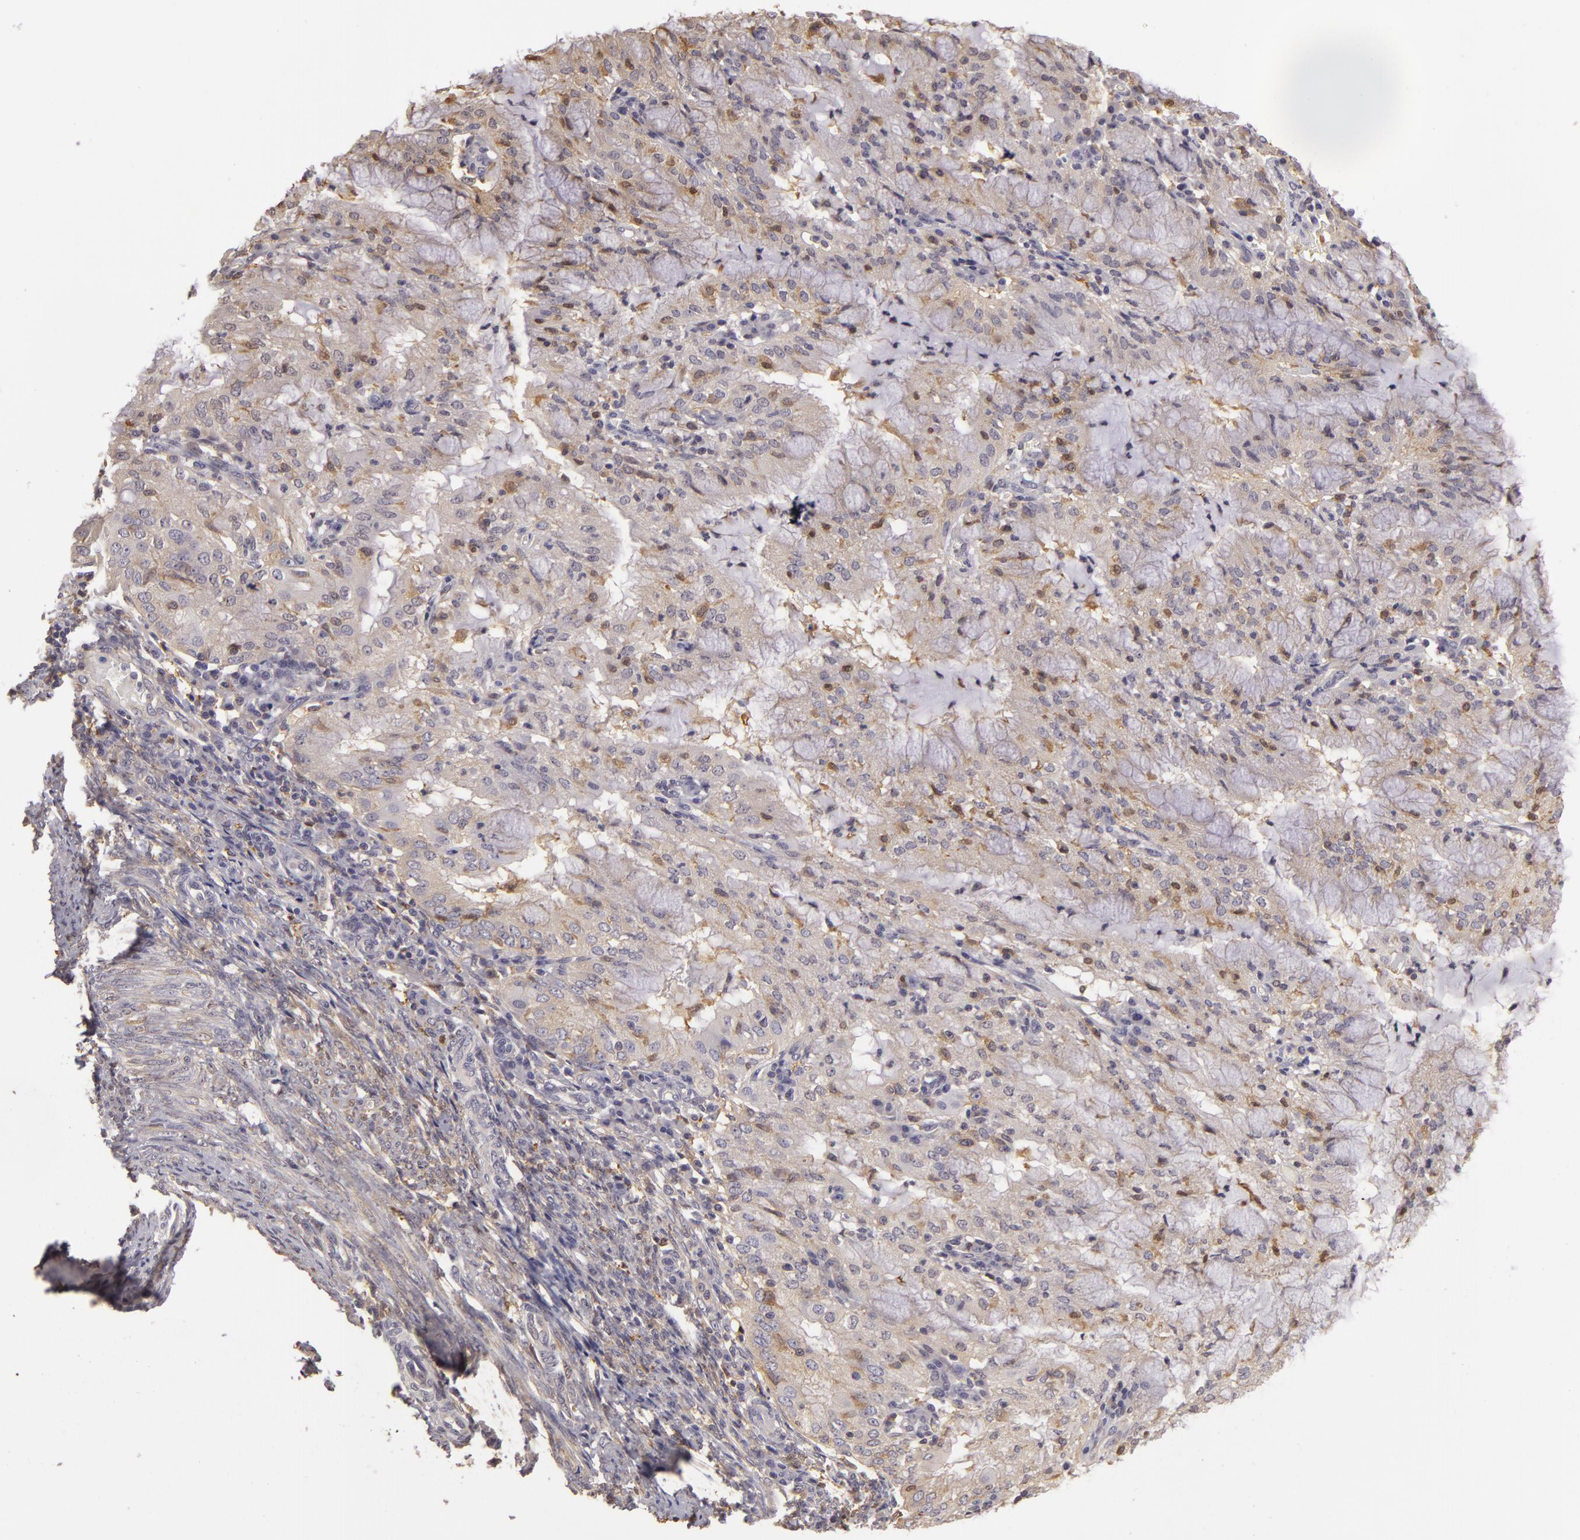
{"staining": {"intensity": "negative", "quantity": "none", "location": "none"}, "tissue": "endometrial cancer", "cell_type": "Tumor cells", "image_type": "cancer", "snomed": [{"axis": "morphology", "description": "Adenocarcinoma, NOS"}, {"axis": "topography", "description": "Endometrium"}], "caption": "Tumor cells are negative for protein expression in human endometrial cancer (adenocarcinoma).", "gene": "GNPDA1", "patient": {"sex": "female", "age": 63}}